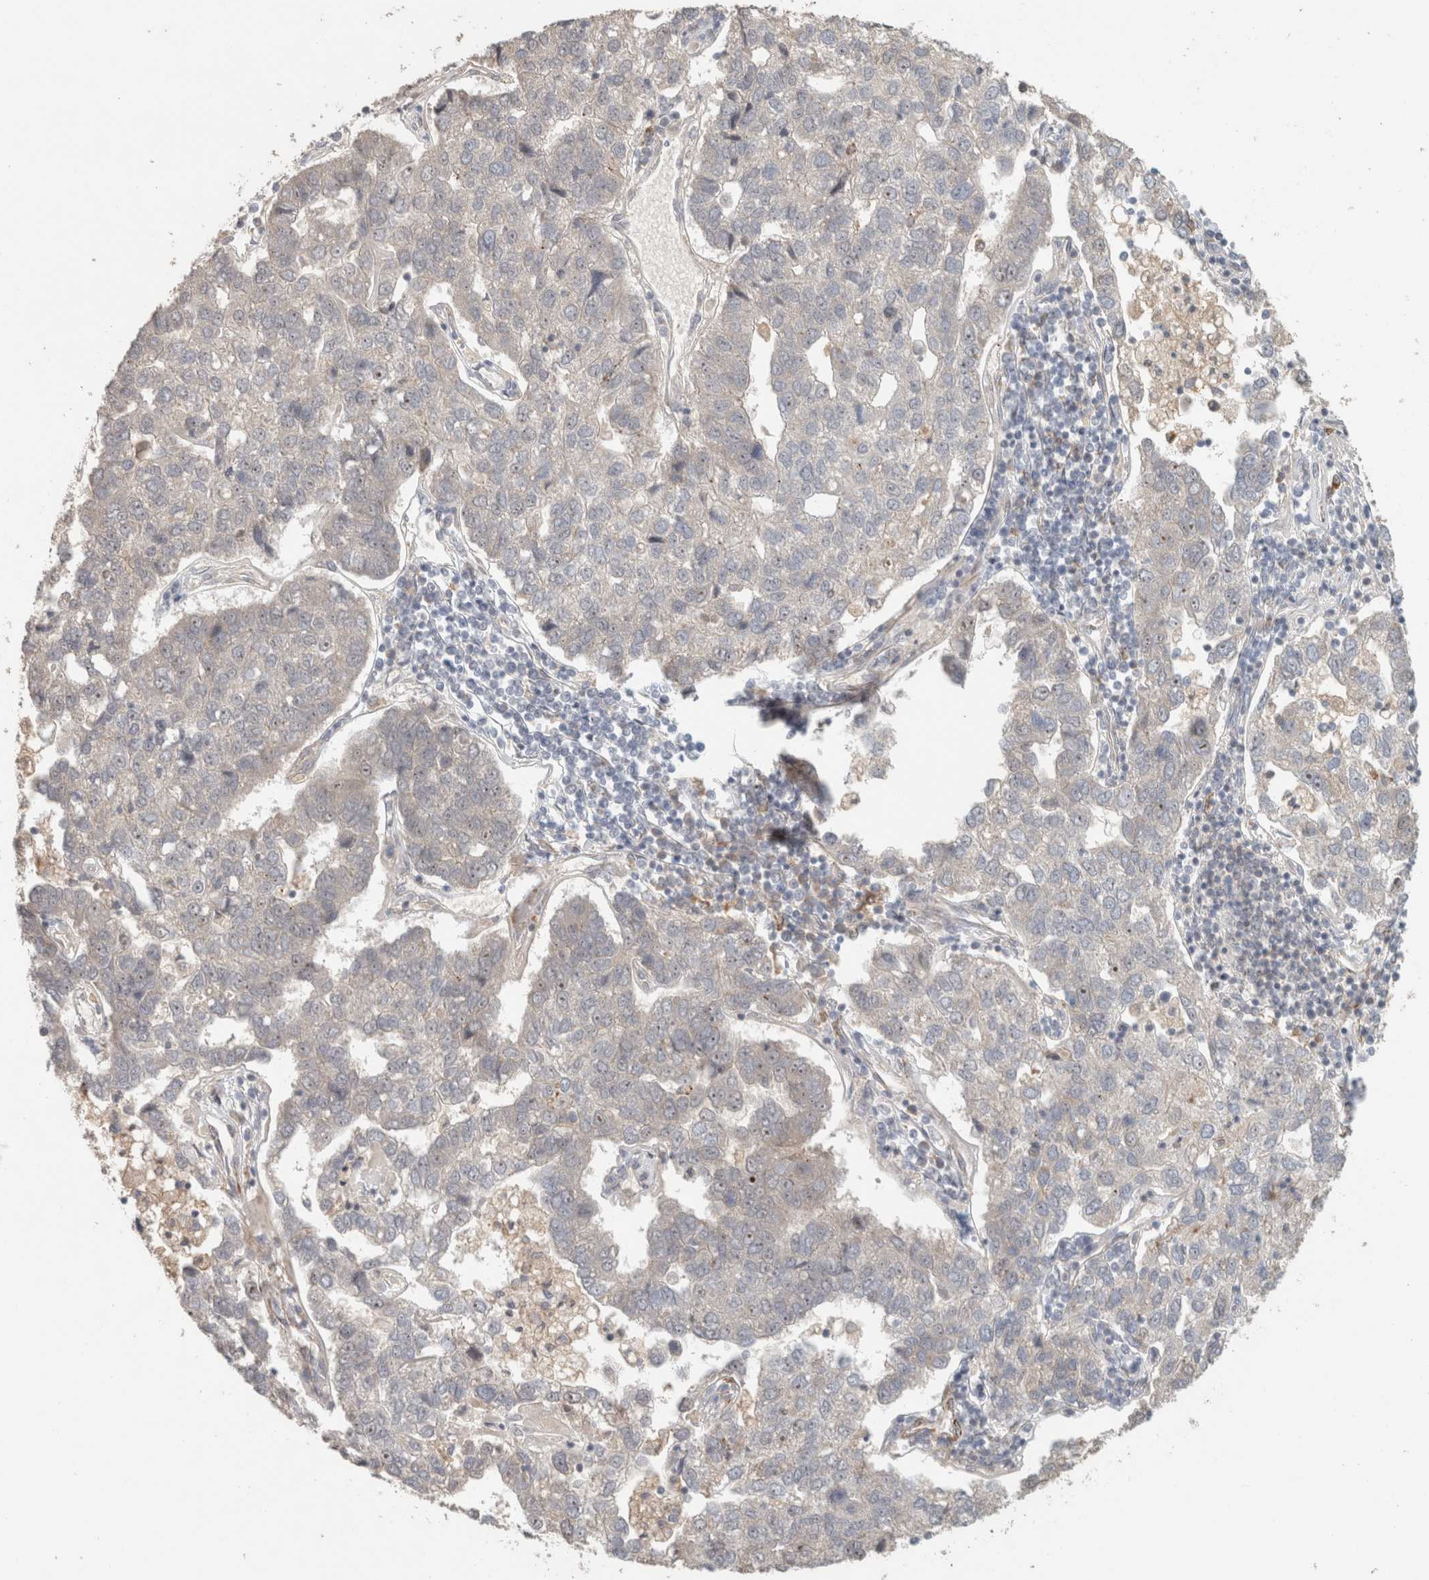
{"staining": {"intensity": "negative", "quantity": "none", "location": "none"}, "tissue": "pancreatic cancer", "cell_type": "Tumor cells", "image_type": "cancer", "snomed": [{"axis": "morphology", "description": "Adenocarcinoma, NOS"}, {"axis": "topography", "description": "Pancreas"}], "caption": "DAB immunohistochemical staining of pancreatic cancer displays no significant positivity in tumor cells.", "gene": "SIPA1L2", "patient": {"sex": "female", "age": 61}}